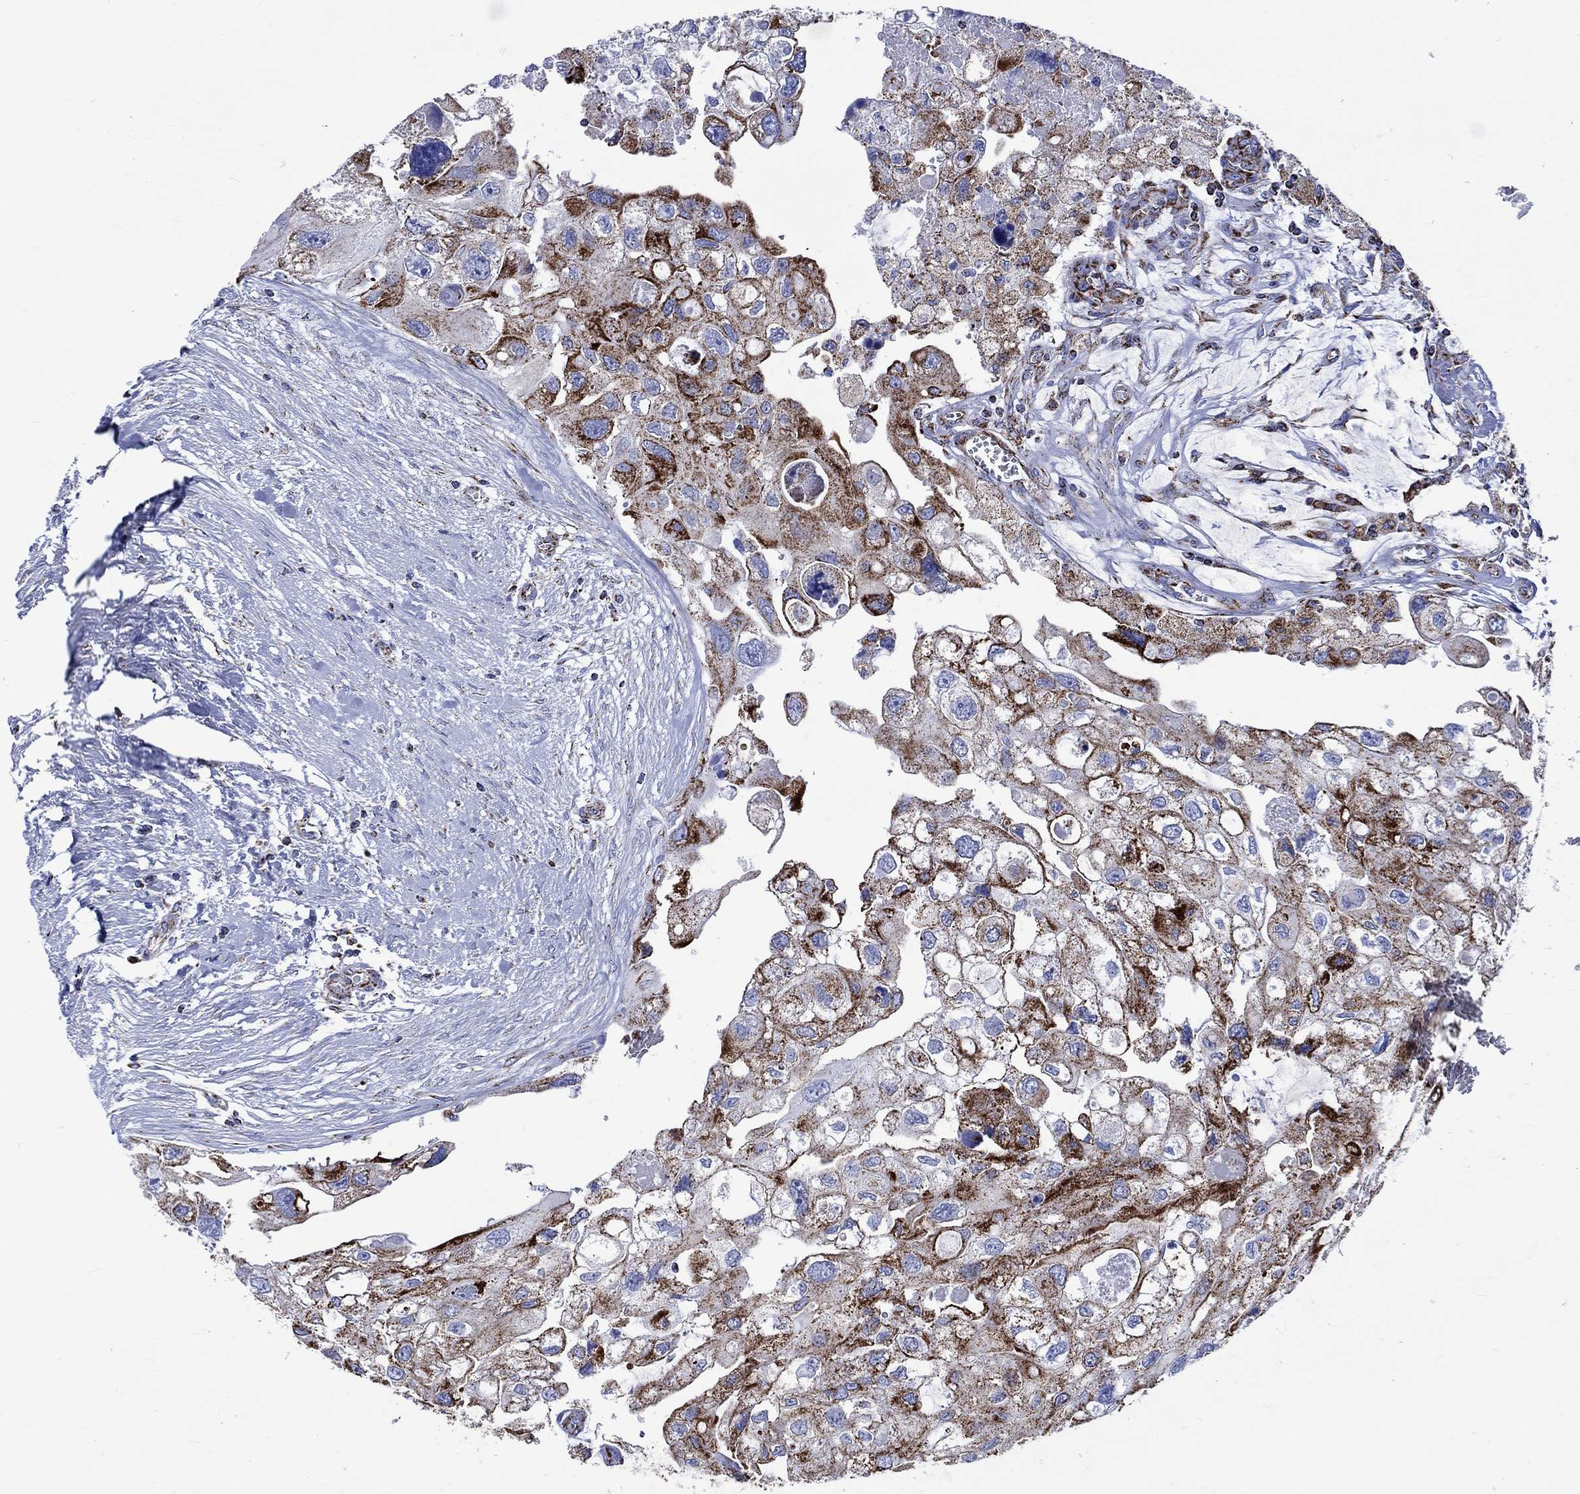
{"staining": {"intensity": "strong", "quantity": "25%-75%", "location": "cytoplasmic/membranous"}, "tissue": "urothelial cancer", "cell_type": "Tumor cells", "image_type": "cancer", "snomed": [{"axis": "morphology", "description": "Urothelial carcinoma, High grade"}, {"axis": "topography", "description": "Urinary bladder"}], "caption": "High-magnification brightfield microscopy of high-grade urothelial carcinoma stained with DAB (3,3'-diaminobenzidine) (brown) and counterstained with hematoxylin (blue). tumor cells exhibit strong cytoplasmic/membranous expression is present in about25%-75% of cells.", "gene": "RCE1", "patient": {"sex": "male", "age": 59}}